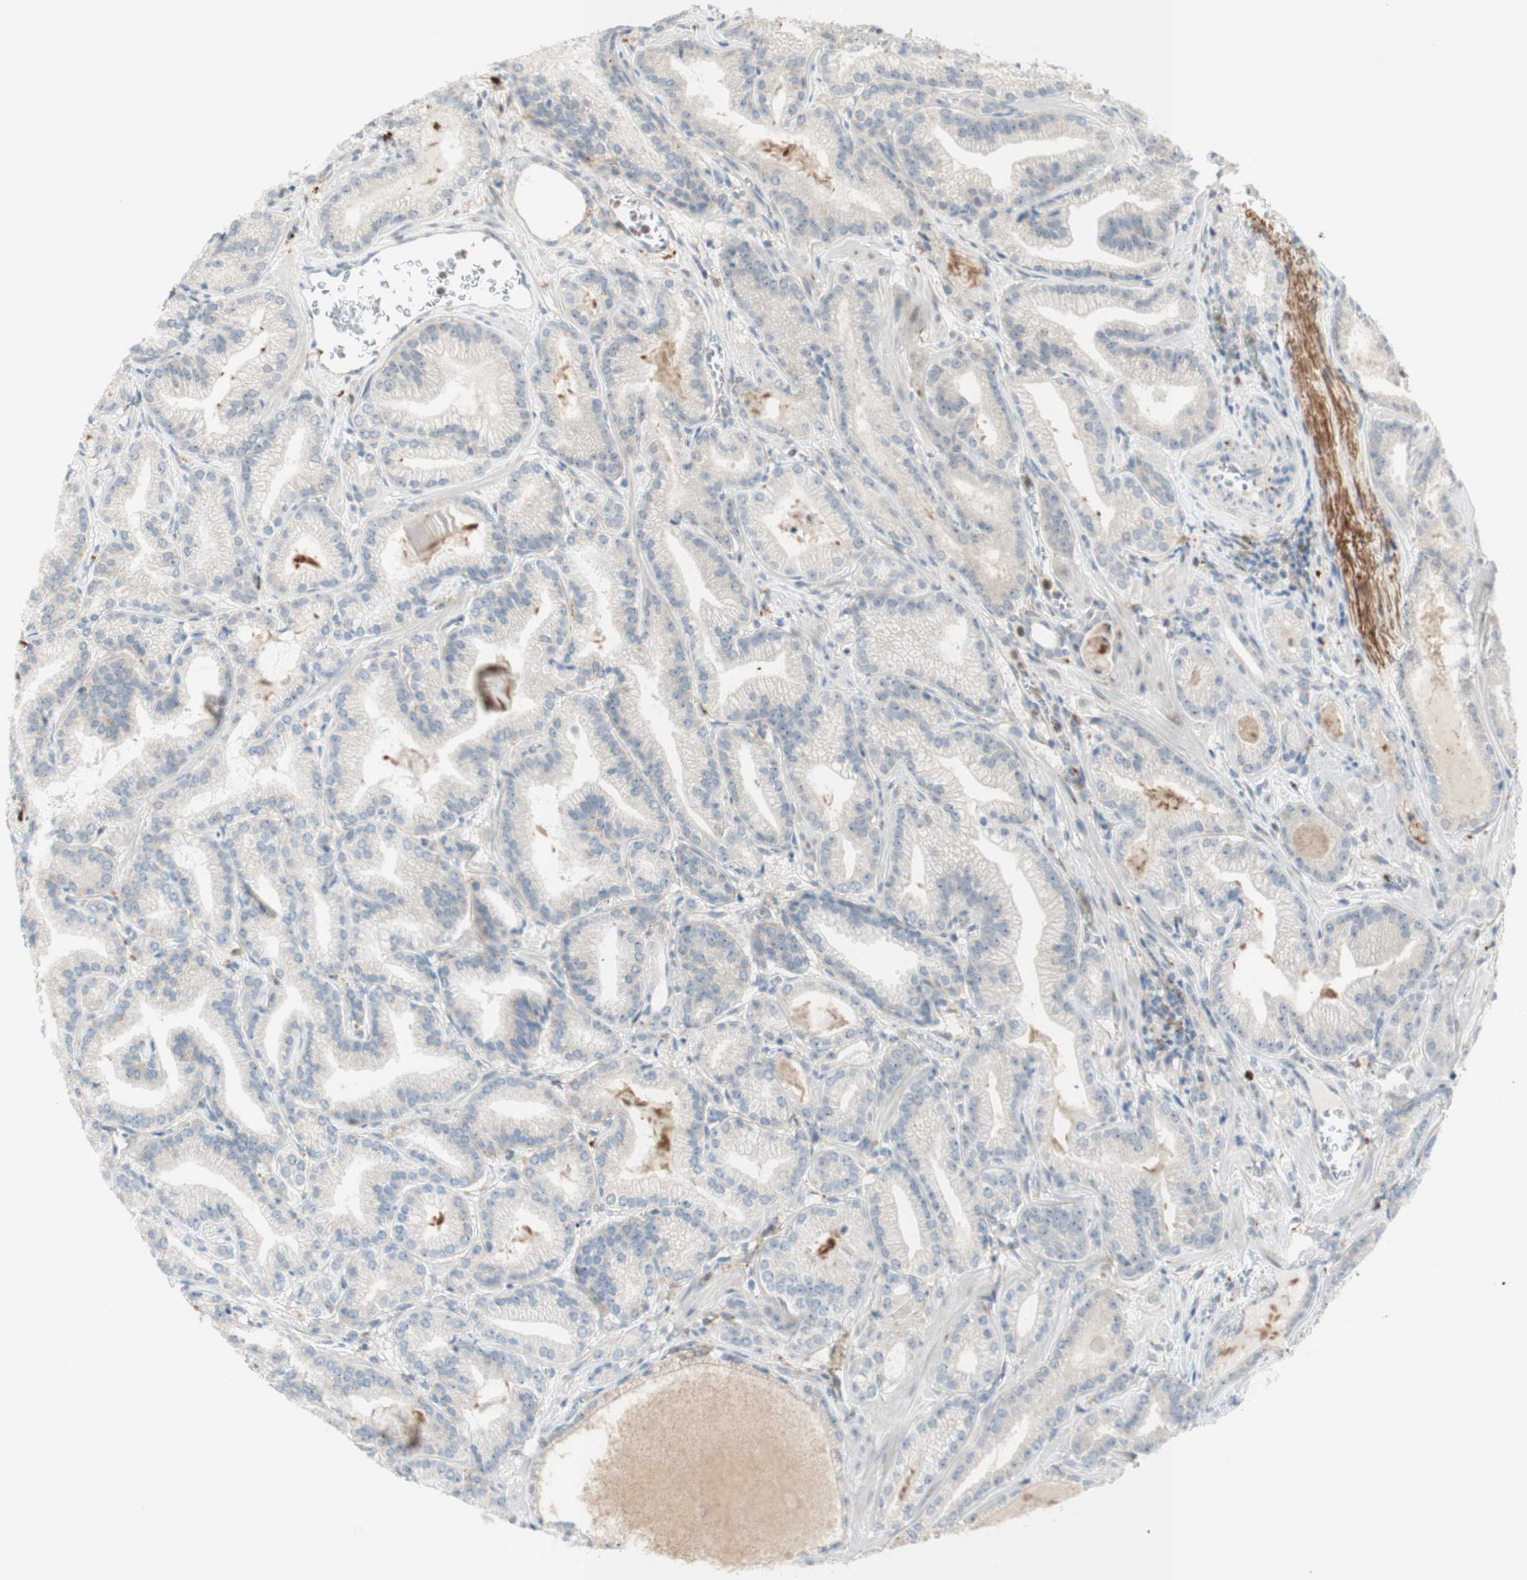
{"staining": {"intensity": "negative", "quantity": "none", "location": "none"}, "tissue": "prostate cancer", "cell_type": "Tumor cells", "image_type": "cancer", "snomed": [{"axis": "morphology", "description": "Adenocarcinoma, Low grade"}, {"axis": "topography", "description": "Prostate"}], "caption": "DAB (3,3'-diaminobenzidine) immunohistochemical staining of human prostate adenocarcinoma (low-grade) exhibits no significant expression in tumor cells.", "gene": "GAPT", "patient": {"sex": "male", "age": 59}}